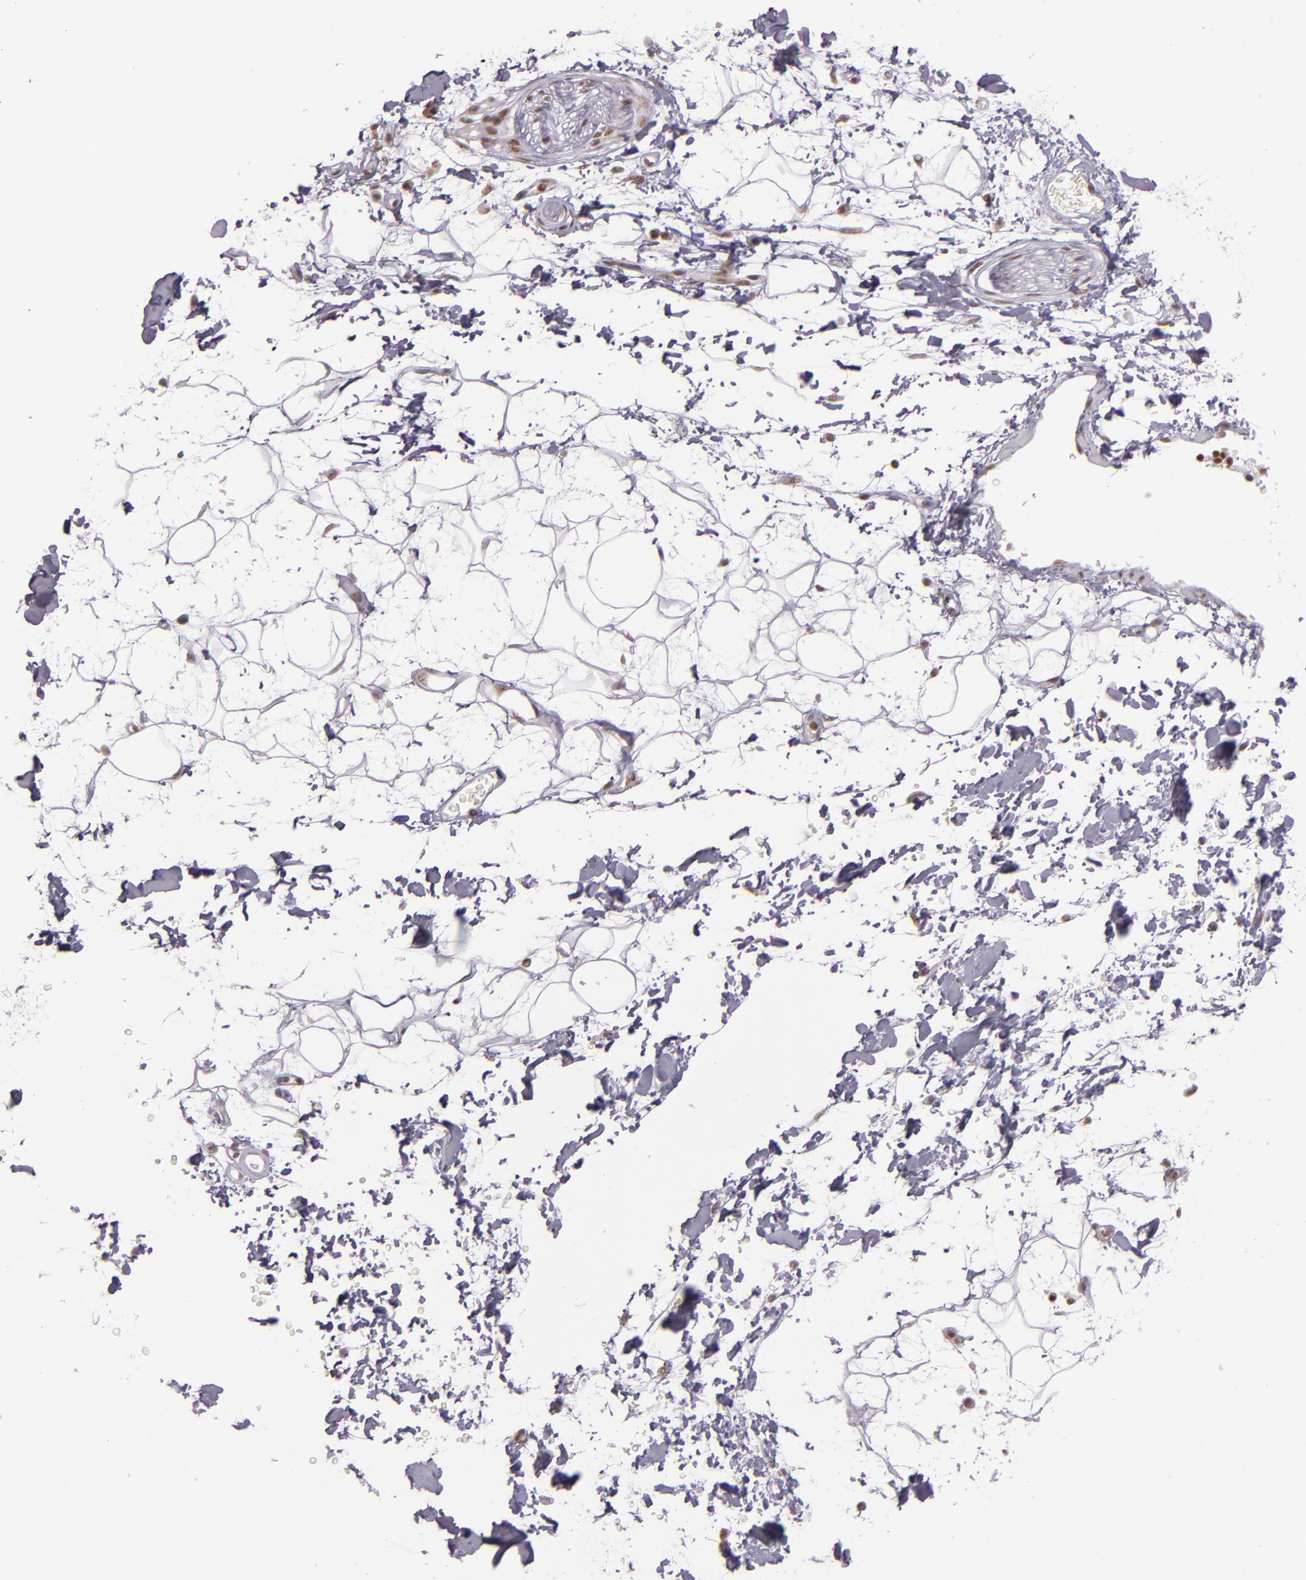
{"staining": {"intensity": "negative", "quantity": "none", "location": "none"}, "tissue": "adipose tissue", "cell_type": "Adipocytes", "image_type": "normal", "snomed": [{"axis": "morphology", "description": "Normal tissue, NOS"}, {"axis": "topography", "description": "Soft tissue"}], "caption": "Immunohistochemistry histopathology image of benign adipose tissue: human adipose tissue stained with DAB (3,3'-diaminobenzidine) displays no significant protein staining in adipocytes. Nuclei are stained in blue.", "gene": "ZFX", "patient": {"sex": "male", "age": 72}}